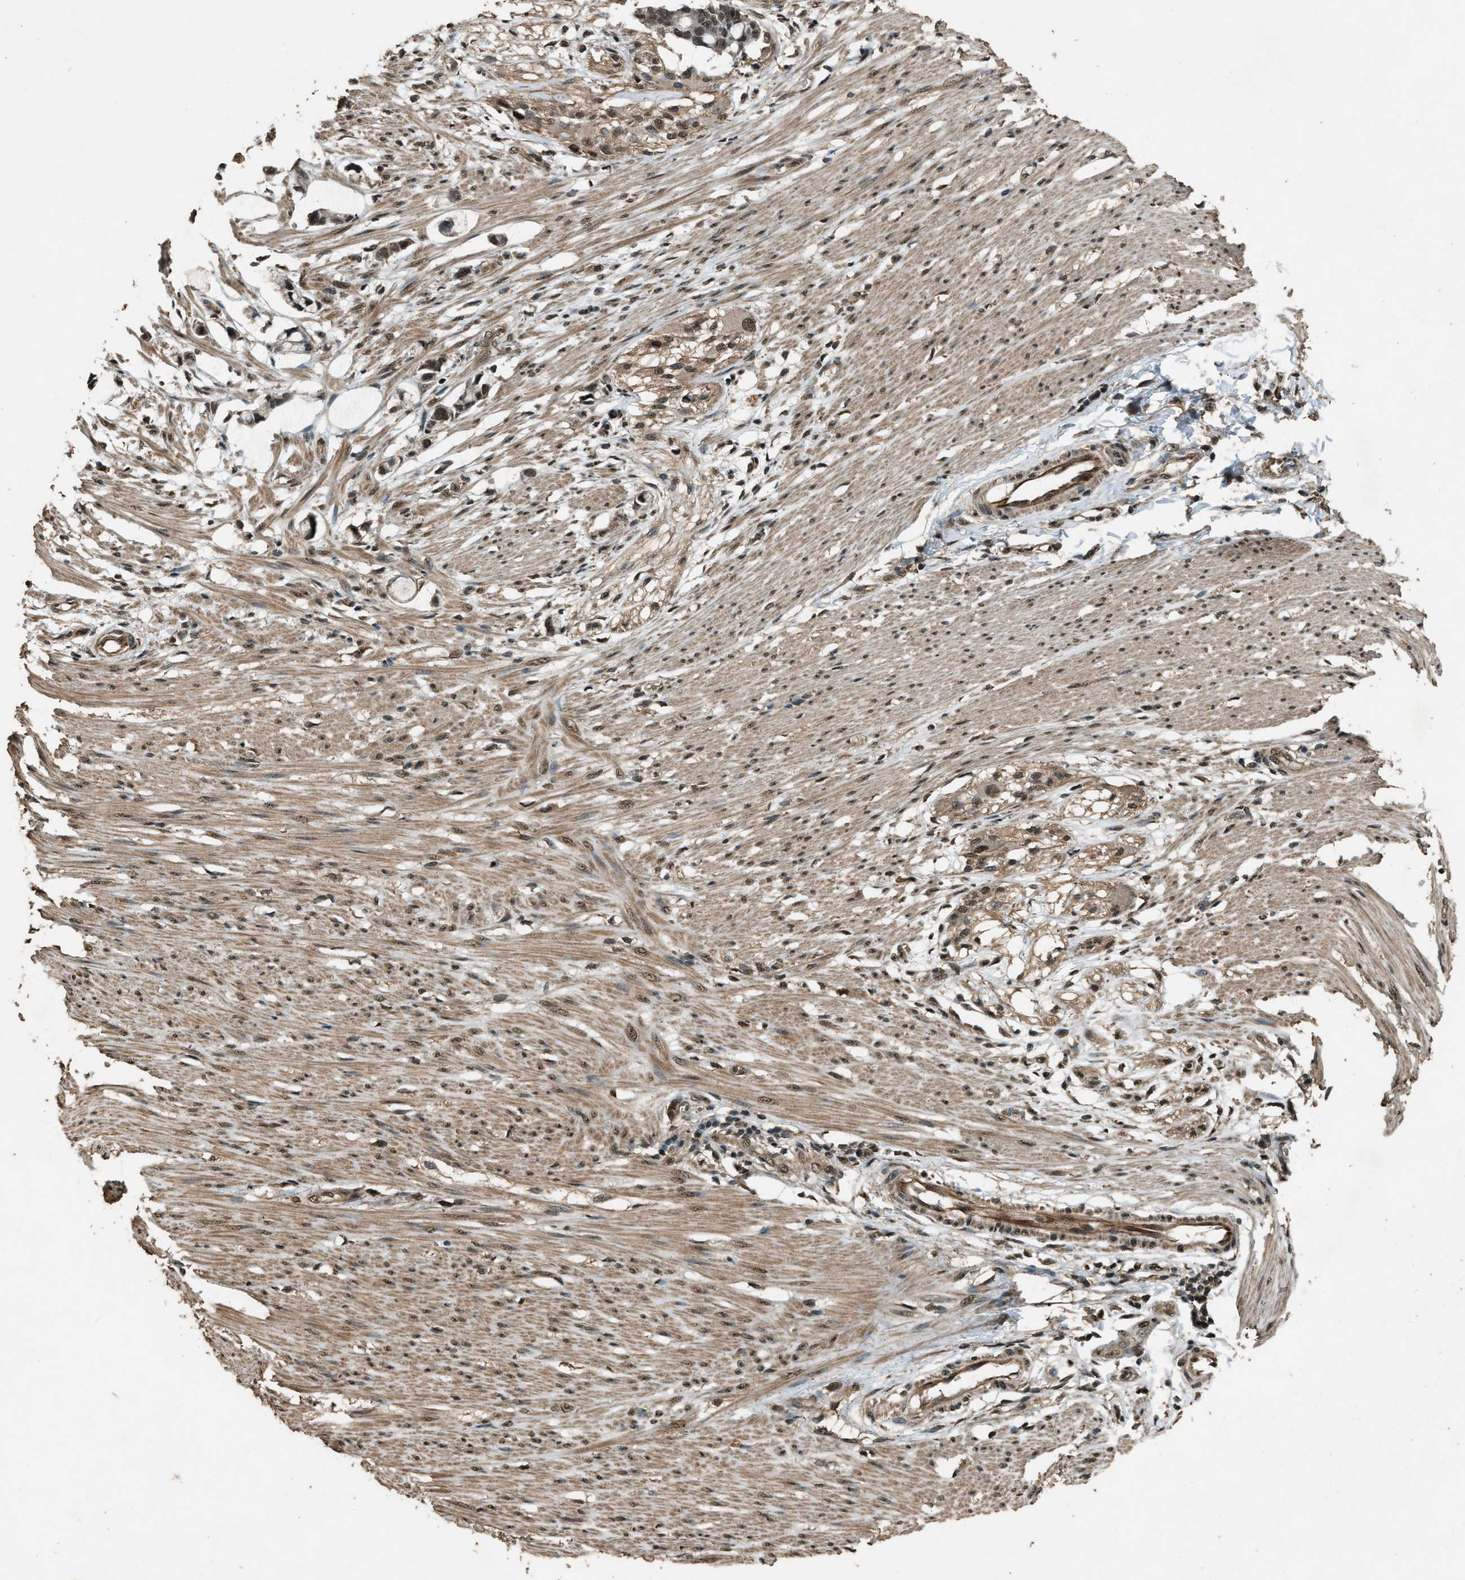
{"staining": {"intensity": "moderate", "quantity": ">75%", "location": "cytoplasmic/membranous,nuclear"}, "tissue": "smooth muscle", "cell_type": "Smooth muscle cells", "image_type": "normal", "snomed": [{"axis": "morphology", "description": "Normal tissue, NOS"}, {"axis": "morphology", "description": "Adenocarcinoma, NOS"}, {"axis": "topography", "description": "Smooth muscle"}, {"axis": "topography", "description": "Colon"}], "caption": "A high-resolution image shows immunohistochemistry (IHC) staining of unremarkable smooth muscle, which exhibits moderate cytoplasmic/membranous,nuclear positivity in about >75% of smooth muscle cells. The protein is stained brown, and the nuclei are stained in blue (DAB IHC with brightfield microscopy, high magnification).", "gene": "SERTAD2", "patient": {"sex": "male", "age": 14}}